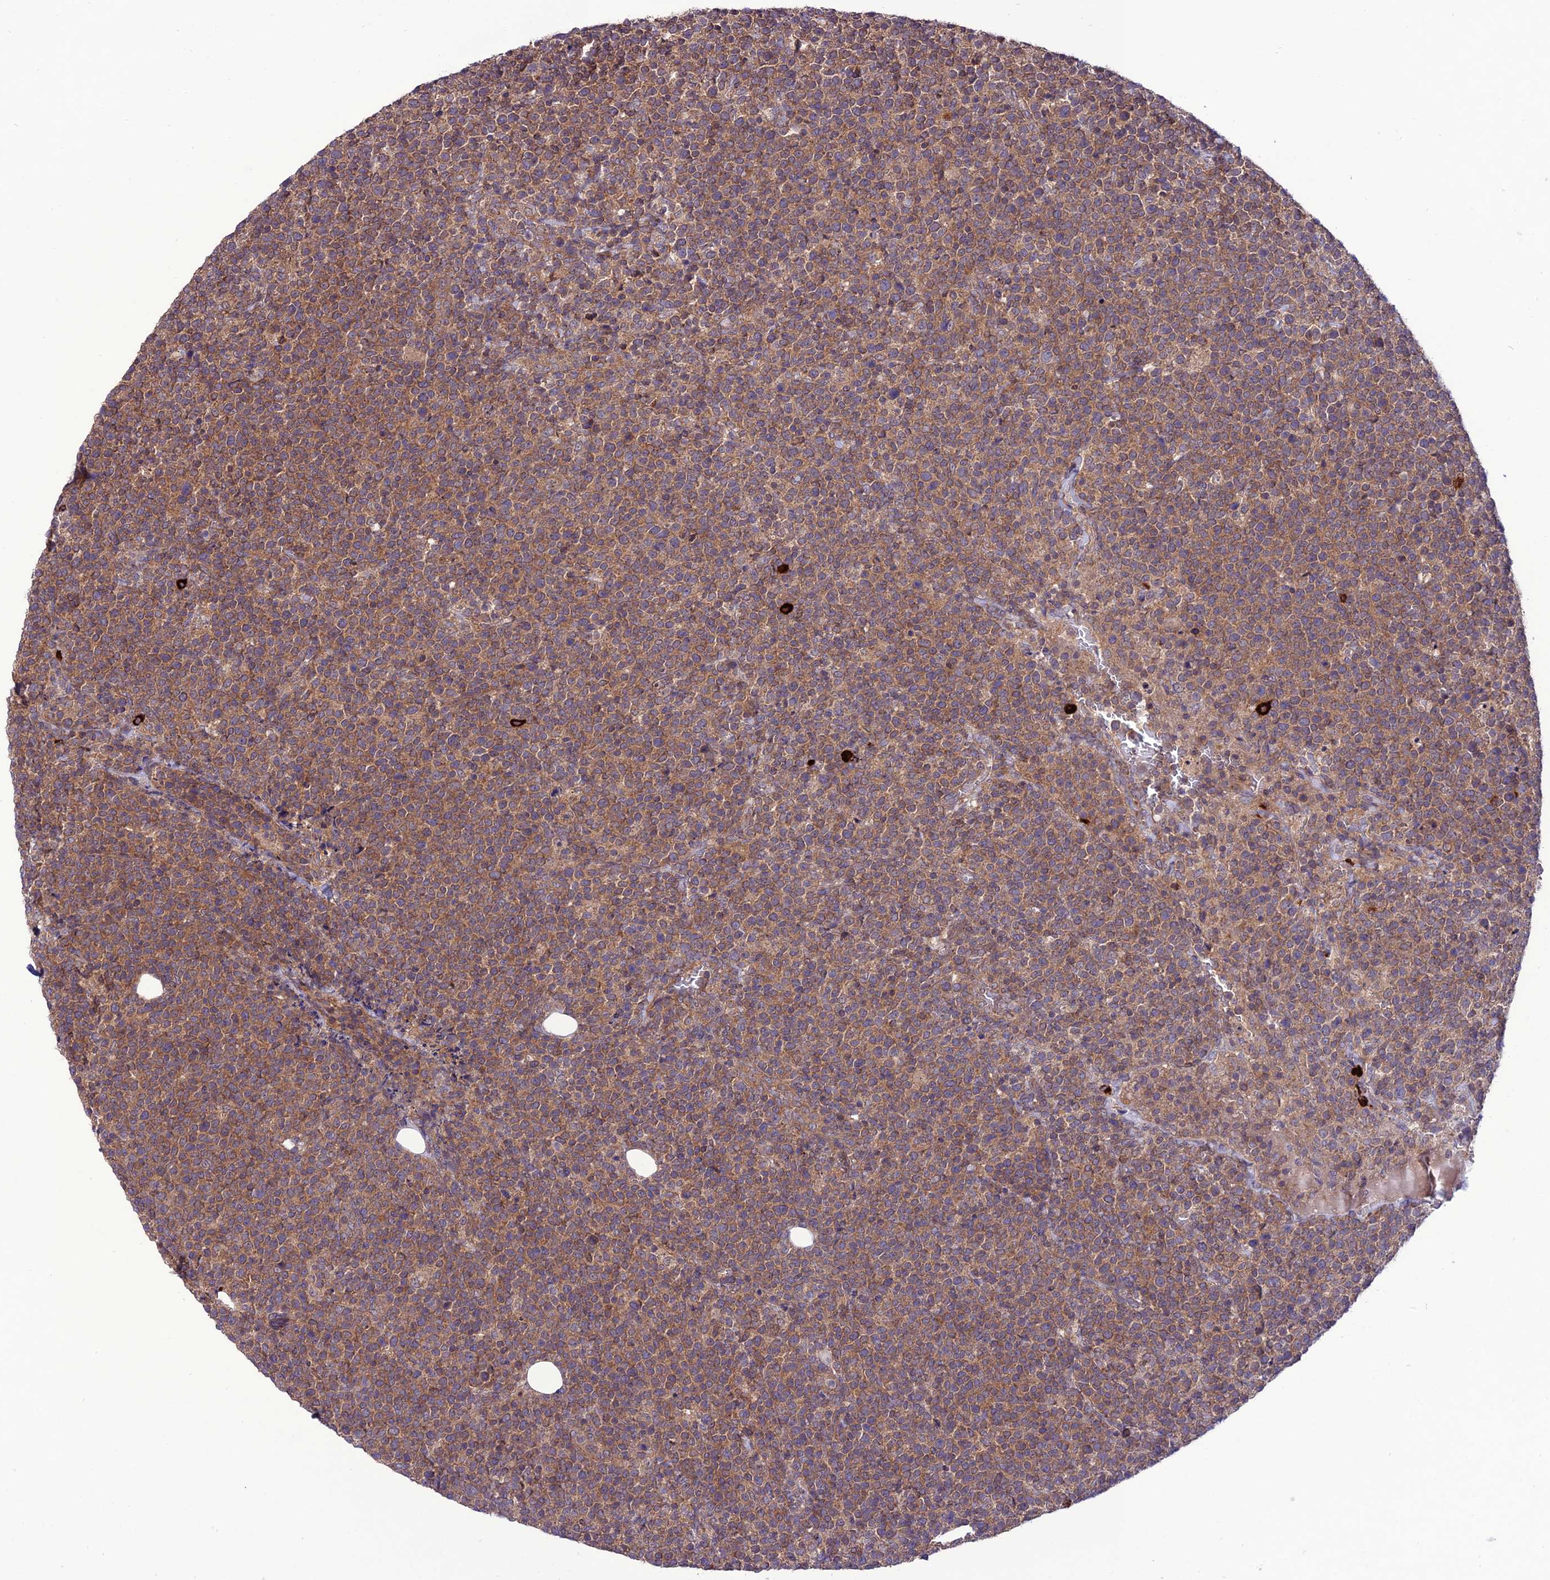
{"staining": {"intensity": "moderate", "quantity": ">75%", "location": "cytoplasmic/membranous"}, "tissue": "lymphoma", "cell_type": "Tumor cells", "image_type": "cancer", "snomed": [{"axis": "morphology", "description": "Malignant lymphoma, non-Hodgkin's type, High grade"}, {"axis": "topography", "description": "Lymph node"}], "caption": "Moderate cytoplasmic/membranous positivity for a protein is seen in about >75% of tumor cells of malignant lymphoma, non-Hodgkin's type (high-grade) using IHC.", "gene": "PPIL3", "patient": {"sex": "male", "age": 61}}